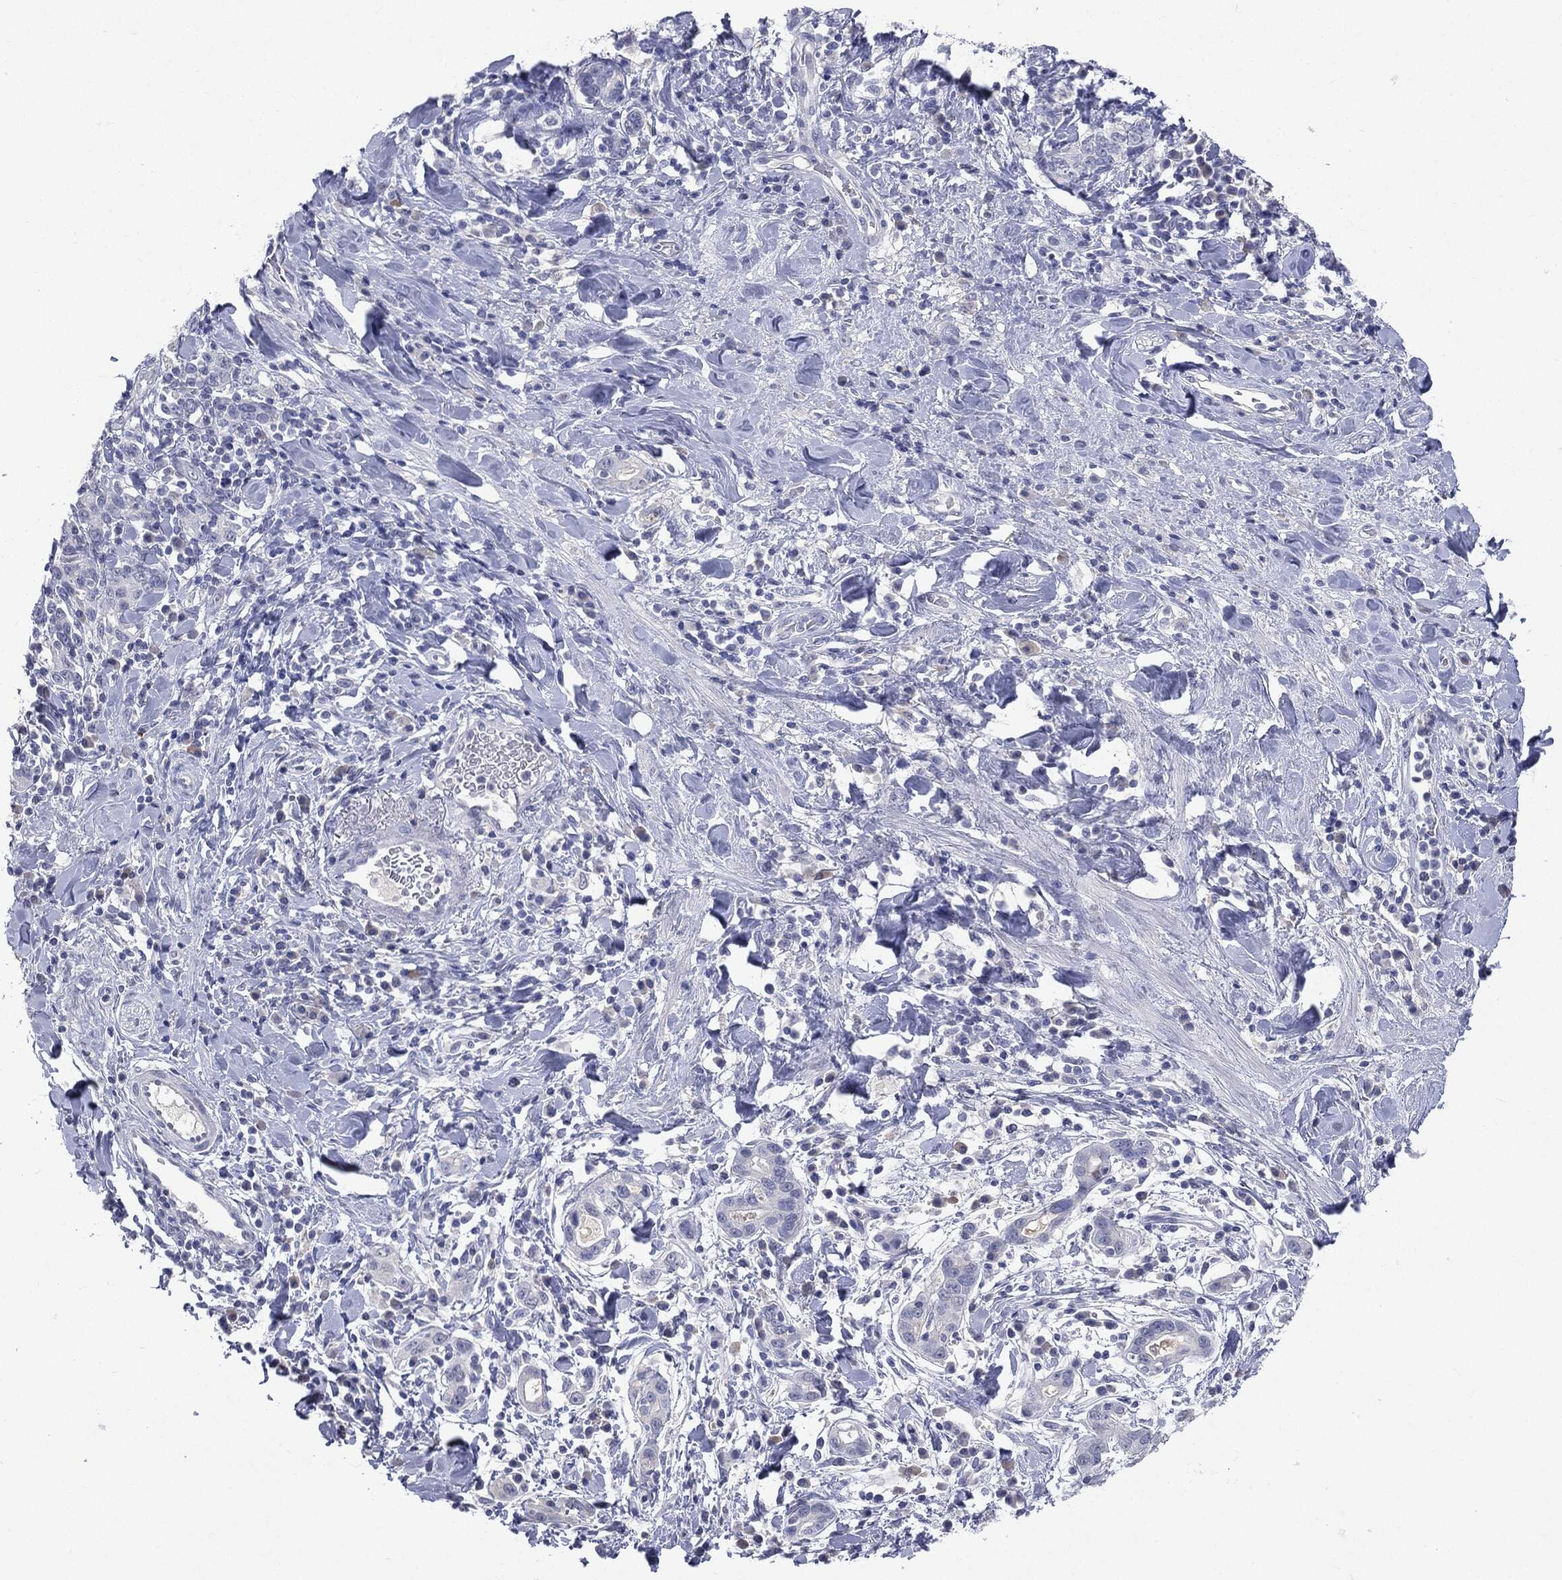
{"staining": {"intensity": "negative", "quantity": "none", "location": "none"}, "tissue": "stomach cancer", "cell_type": "Tumor cells", "image_type": "cancer", "snomed": [{"axis": "morphology", "description": "Adenocarcinoma, NOS"}, {"axis": "topography", "description": "Stomach"}], "caption": "This photomicrograph is of stomach cancer (adenocarcinoma) stained with IHC to label a protein in brown with the nuclei are counter-stained blue. There is no positivity in tumor cells.", "gene": "TSHB", "patient": {"sex": "male", "age": 79}}